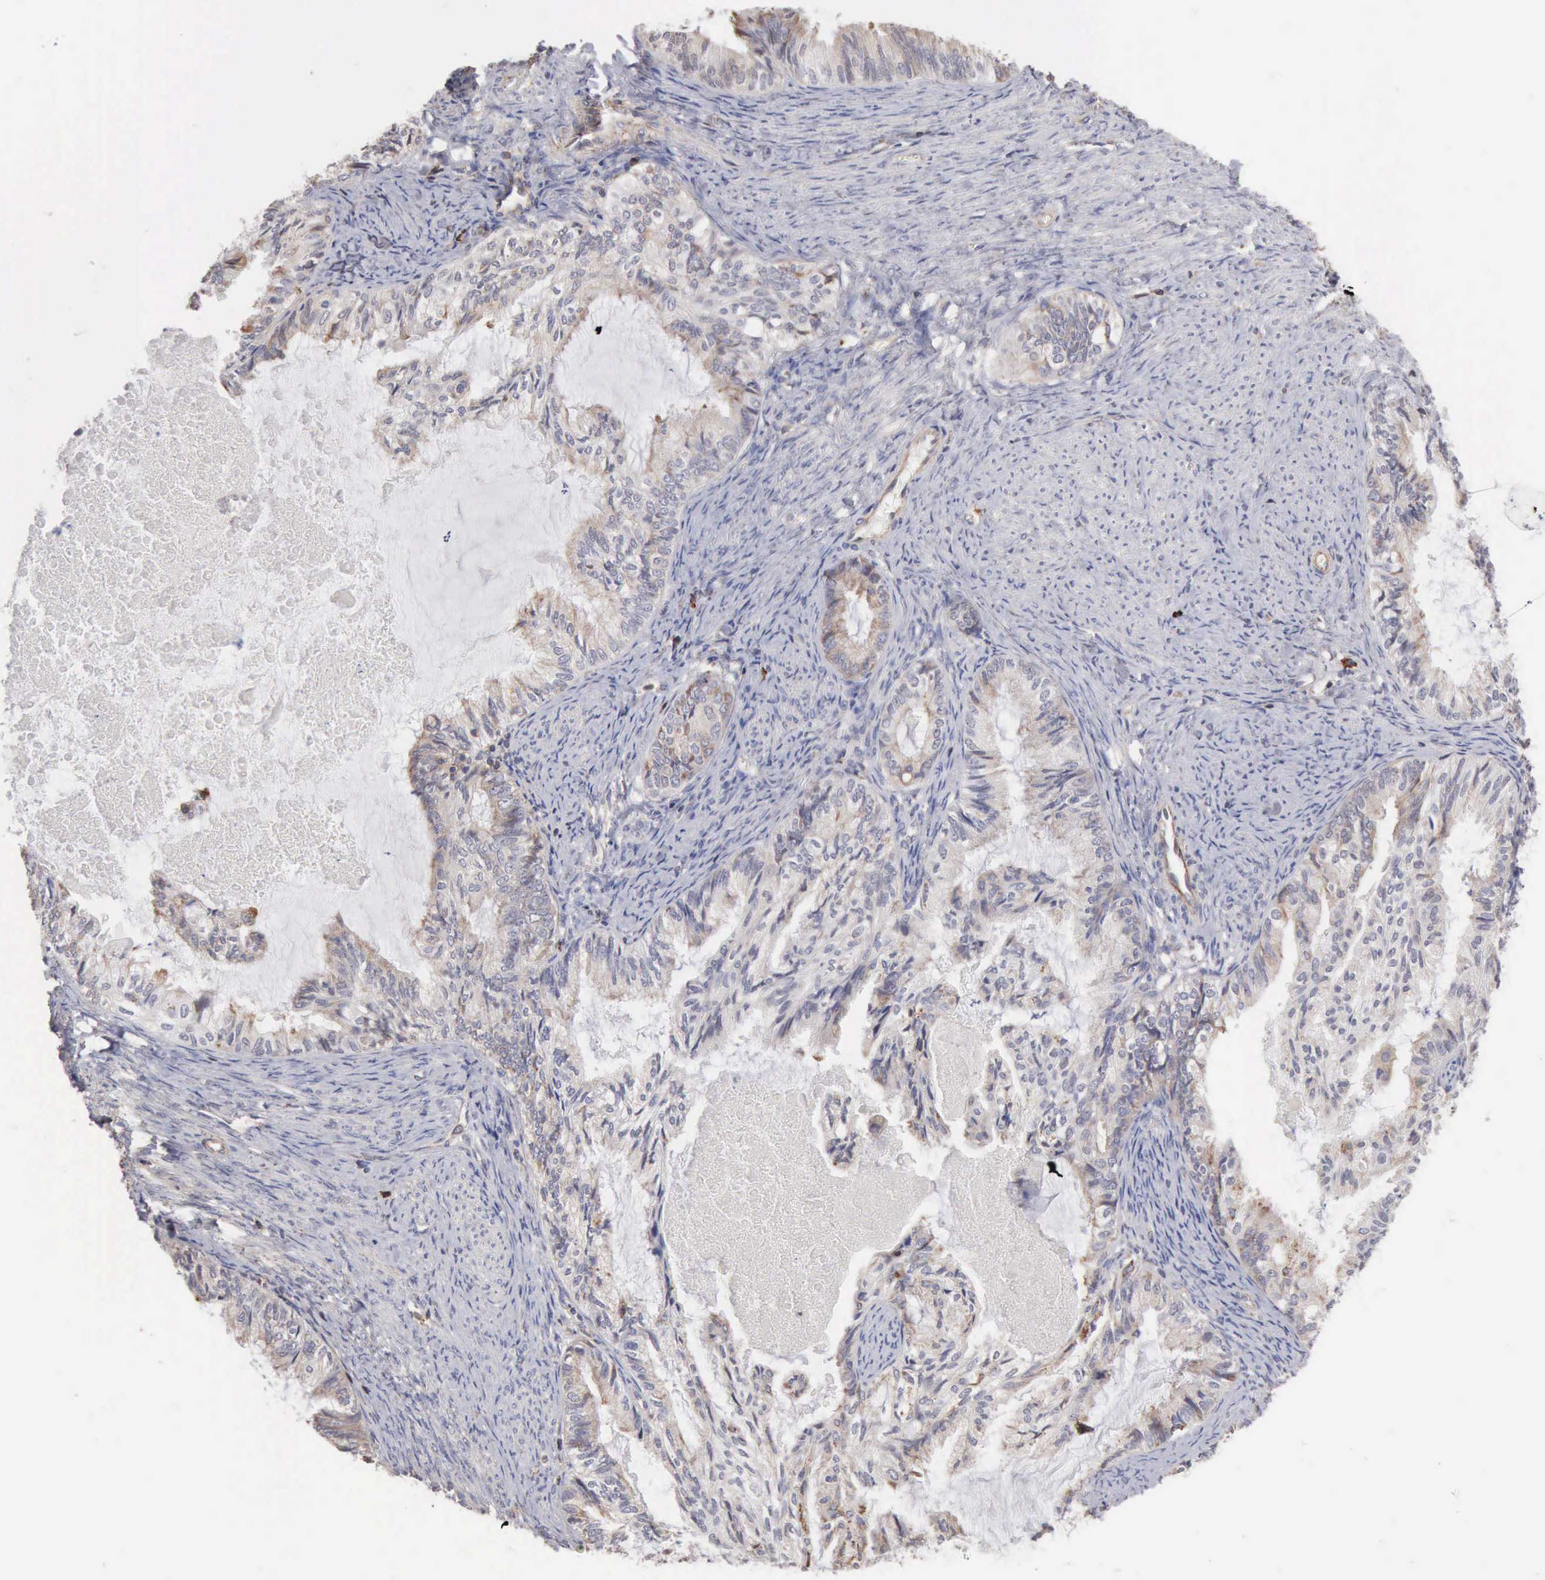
{"staining": {"intensity": "weak", "quantity": "25%-75%", "location": "cytoplasmic/membranous"}, "tissue": "endometrial cancer", "cell_type": "Tumor cells", "image_type": "cancer", "snomed": [{"axis": "morphology", "description": "Adenocarcinoma, NOS"}, {"axis": "topography", "description": "Endometrium"}], "caption": "IHC micrograph of human endometrial cancer stained for a protein (brown), which exhibits low levels of weak cytoplasmic/membranous expression in about 25%-75% of tumor cells.", "gene": "GPR101", "patient": {"sex": "female", "age": 86}}